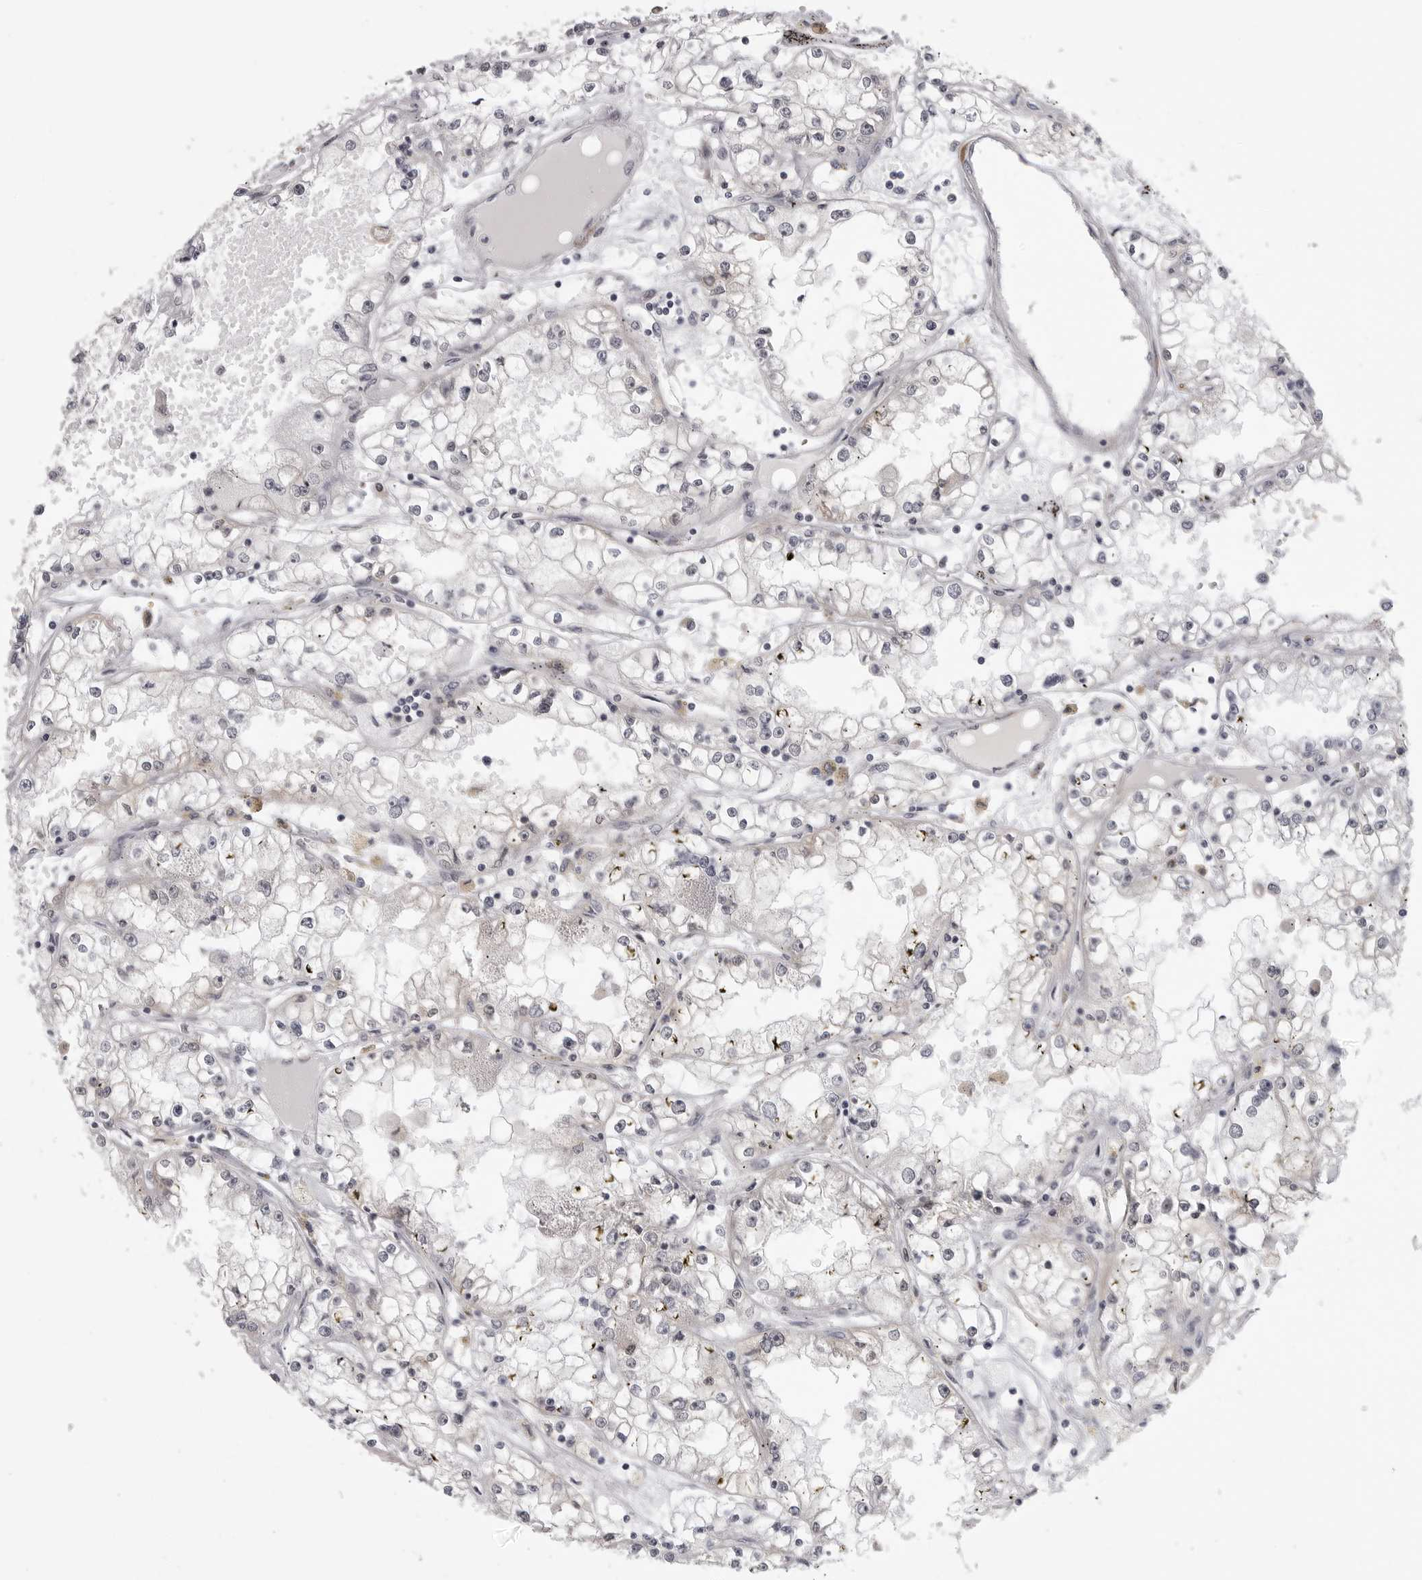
{"staining": {"intensity": "negative", "quantity": "none", "location": "none"}, "tissue": "renal cancer", "cell_type": "Tumor cells", "image_type": "cancer", "snomed": [{"axis": "morphology", "description": "Adenocarcinoma, NOS"}, {"axis": "topography", "description": "Kidney"}], "caption": "IHC of human renal cancer (adenocarcinoma) exhibits no expression in tumor cells.", "gene": "PRDM10", "patient": {"sex": "male", "age": 56}}